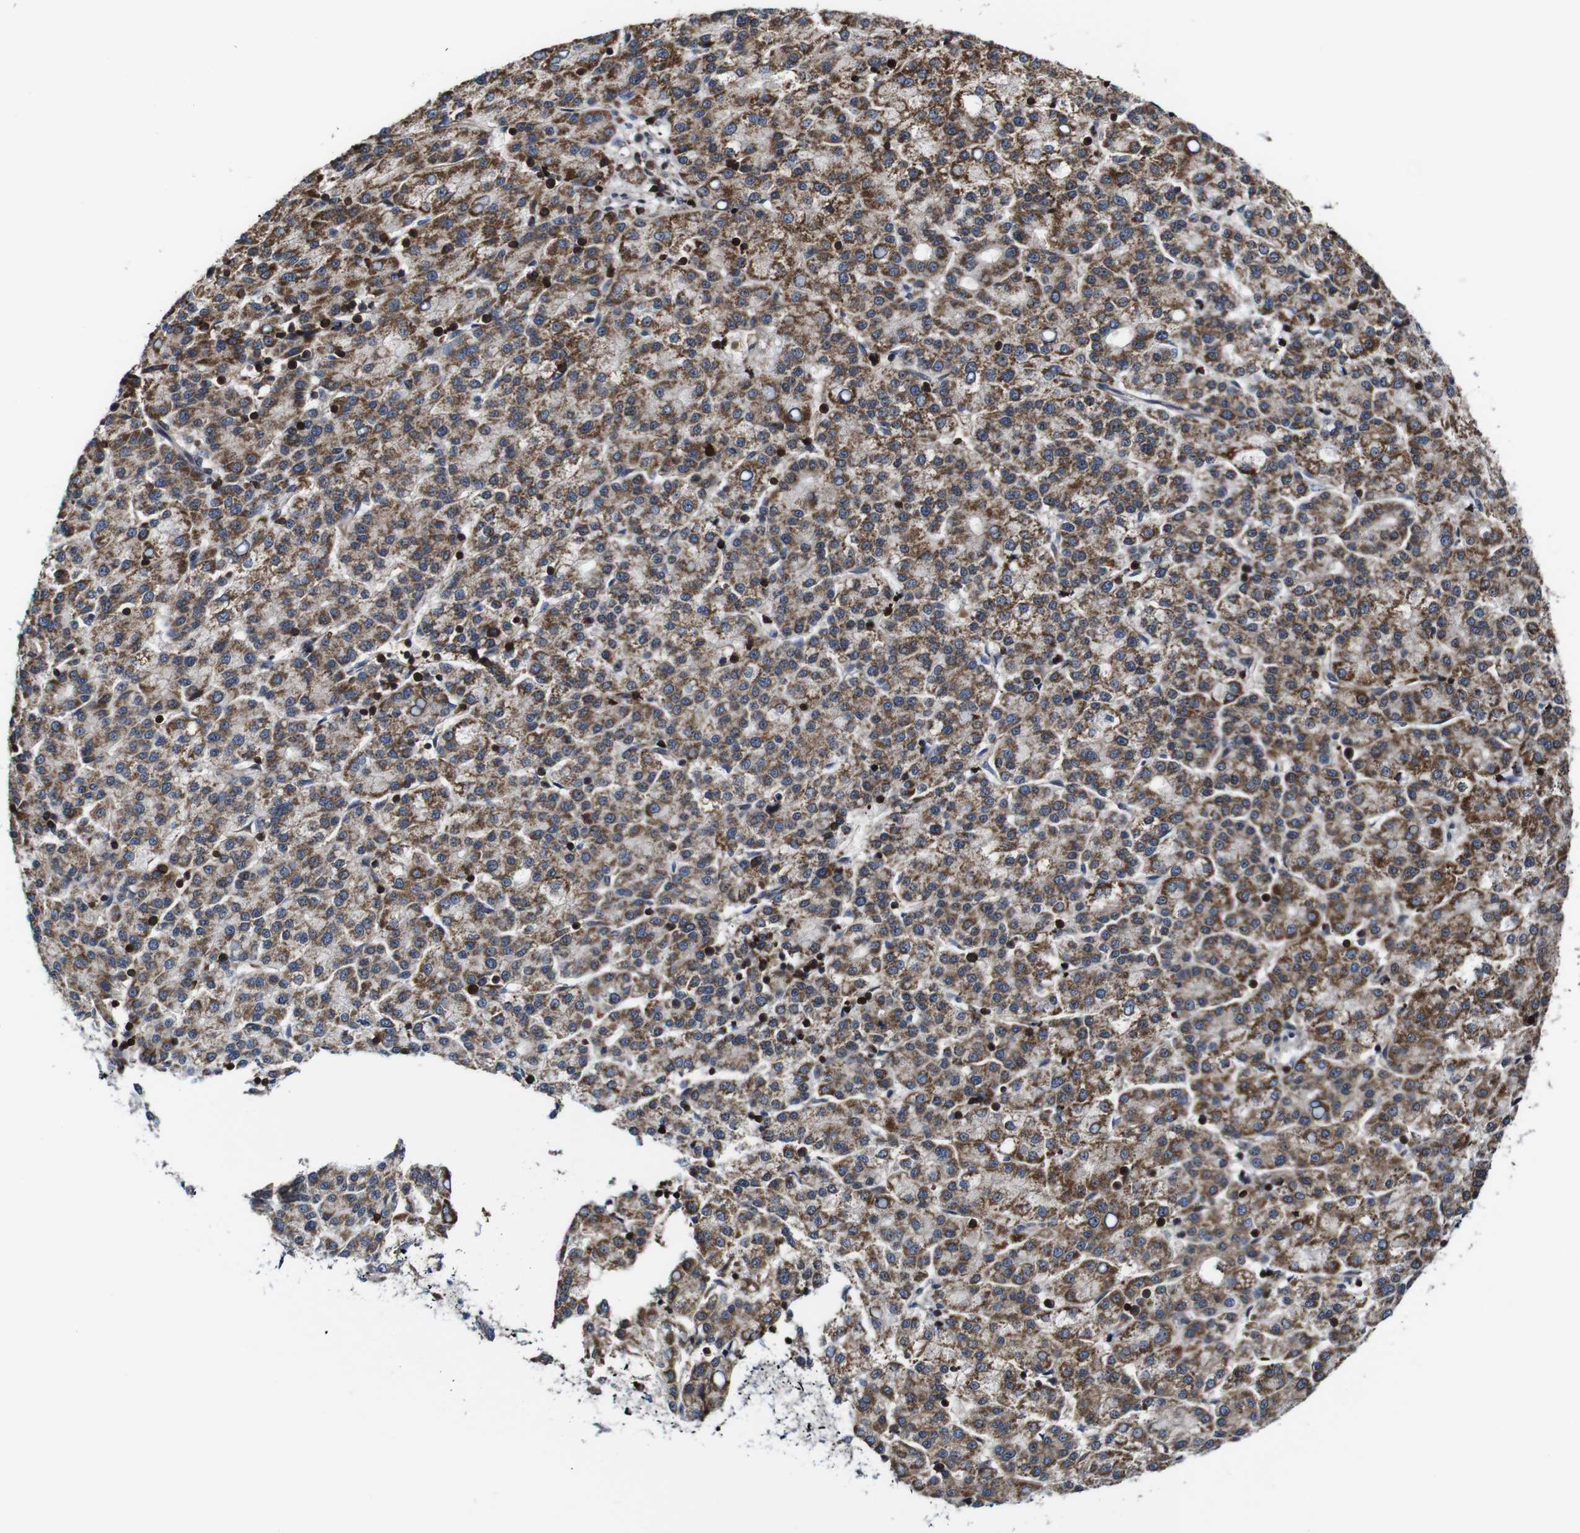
{"staining": {"intensity": "moderate", "quantity": ">75%", "location": "cytoplasmic/membranous"}, "tissue": "liver cancer", "cell_type": "Tumor cells", "image_type": "cancer", "snomed": [{"axis": "morphology", "description": "Carcinoma, Hepatocellular, NOS"}, {"axis": "topography", "description": "Liver"}], "caption": "Protein expression analysis of hepatocellular carcinoma (liver) displays moderate cytoplasmic/membranous staining in approximately >75% of tumor cells. The protein is shown in brown color, while the nuclei are stained blue.", "gene": "JAK2", "patient": {"sex": "female", "age": 58}}